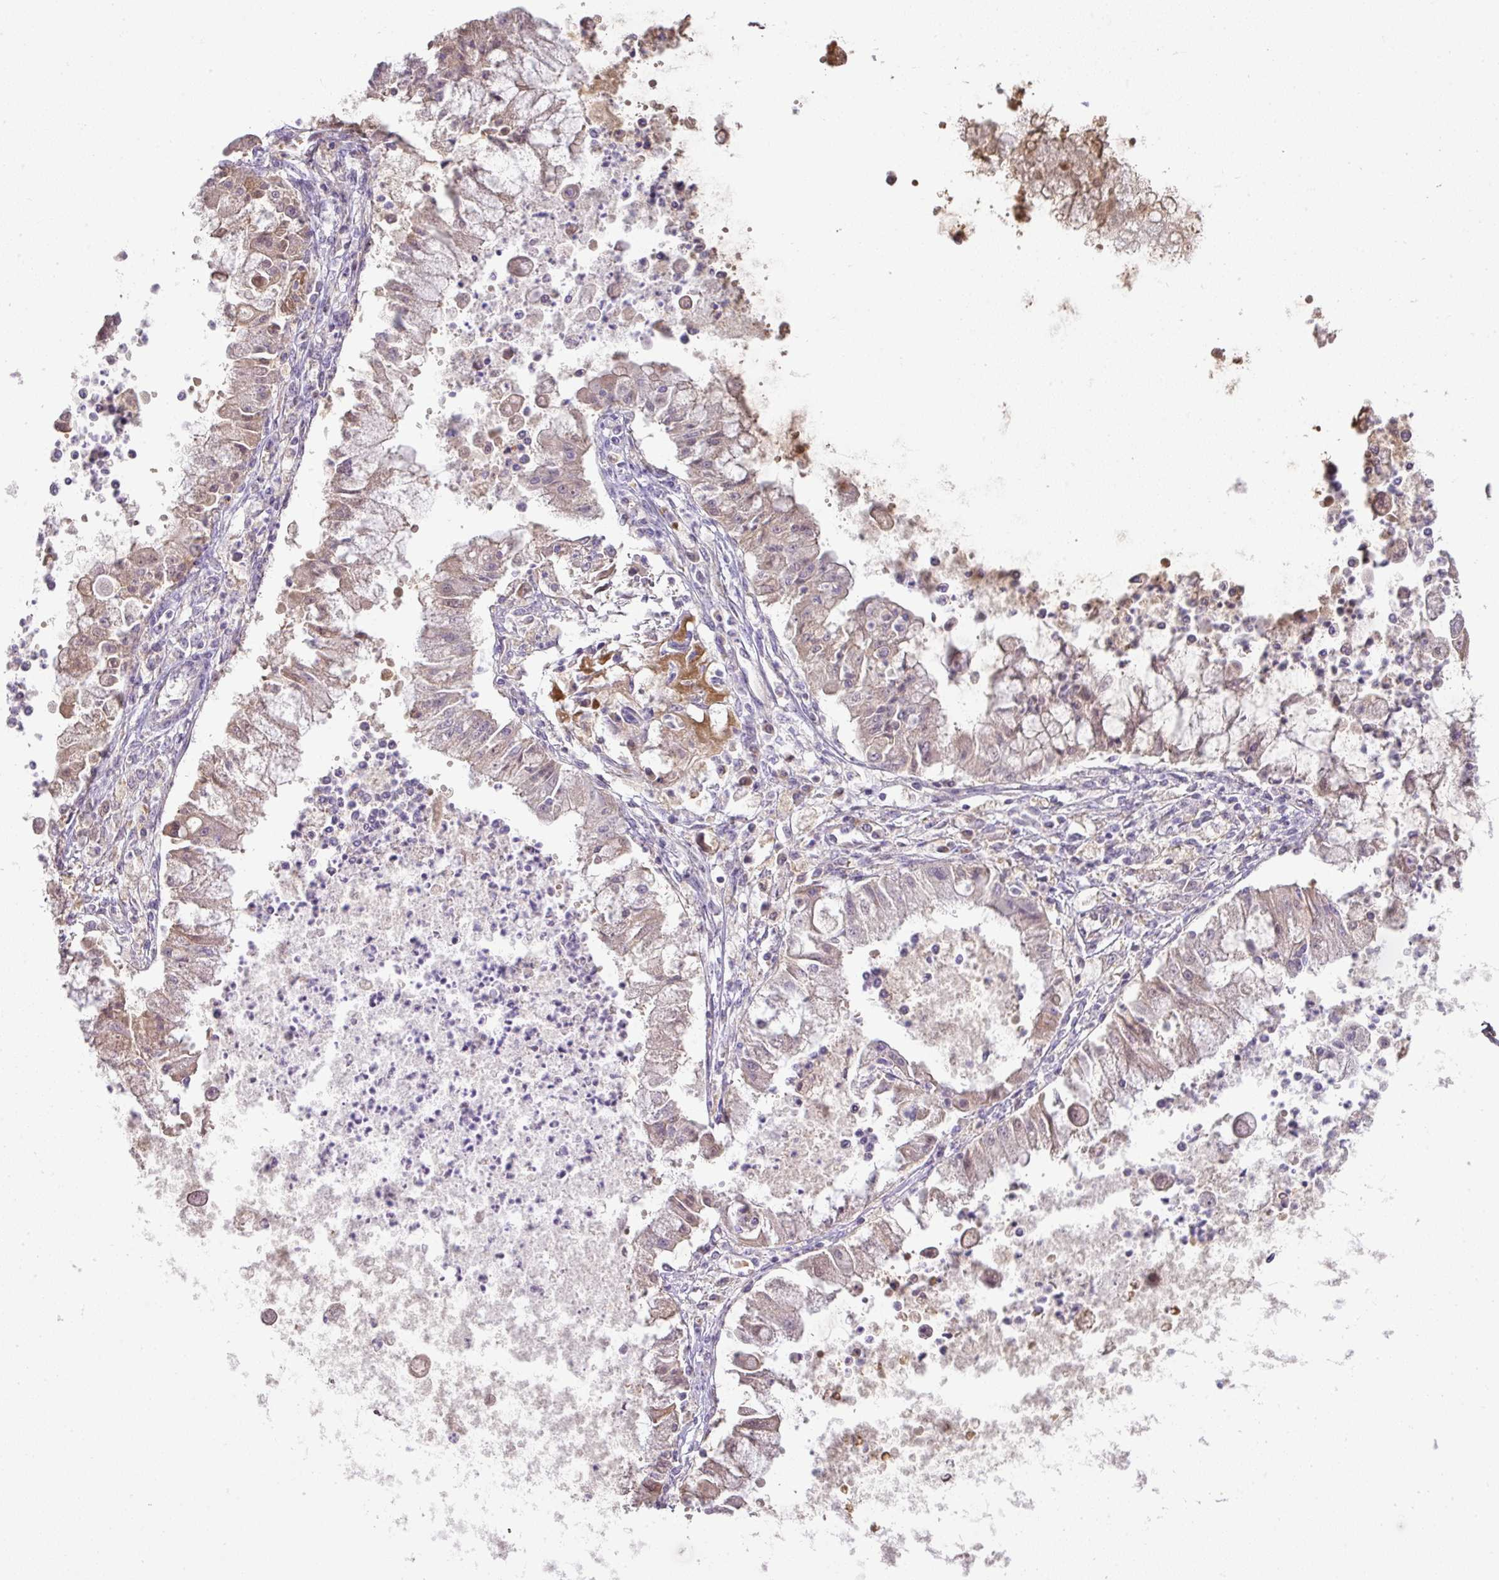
{"staining": {"intensity": "weak", "quantity": "<25%", "location": "cytoplasmic/membranous"}, "tissue": "ovarian cancer", "cell_type": "Tumor cells", "image_type": "cancer", "snomed": [{"axis": "morphology", "description": "Cystadenocarcinoma, mucinous, NOS"}, {"axis": "topography", "description": "Ovary"}], "caption": "Immunohistochemistry micrograph of ovarian mucinous cystadenocarcinoma stained for a protein (brown), which exhibits no staining in tumor cells.", "gene": "CCZ1", "patient": {"sex": "female", "age": 70}}